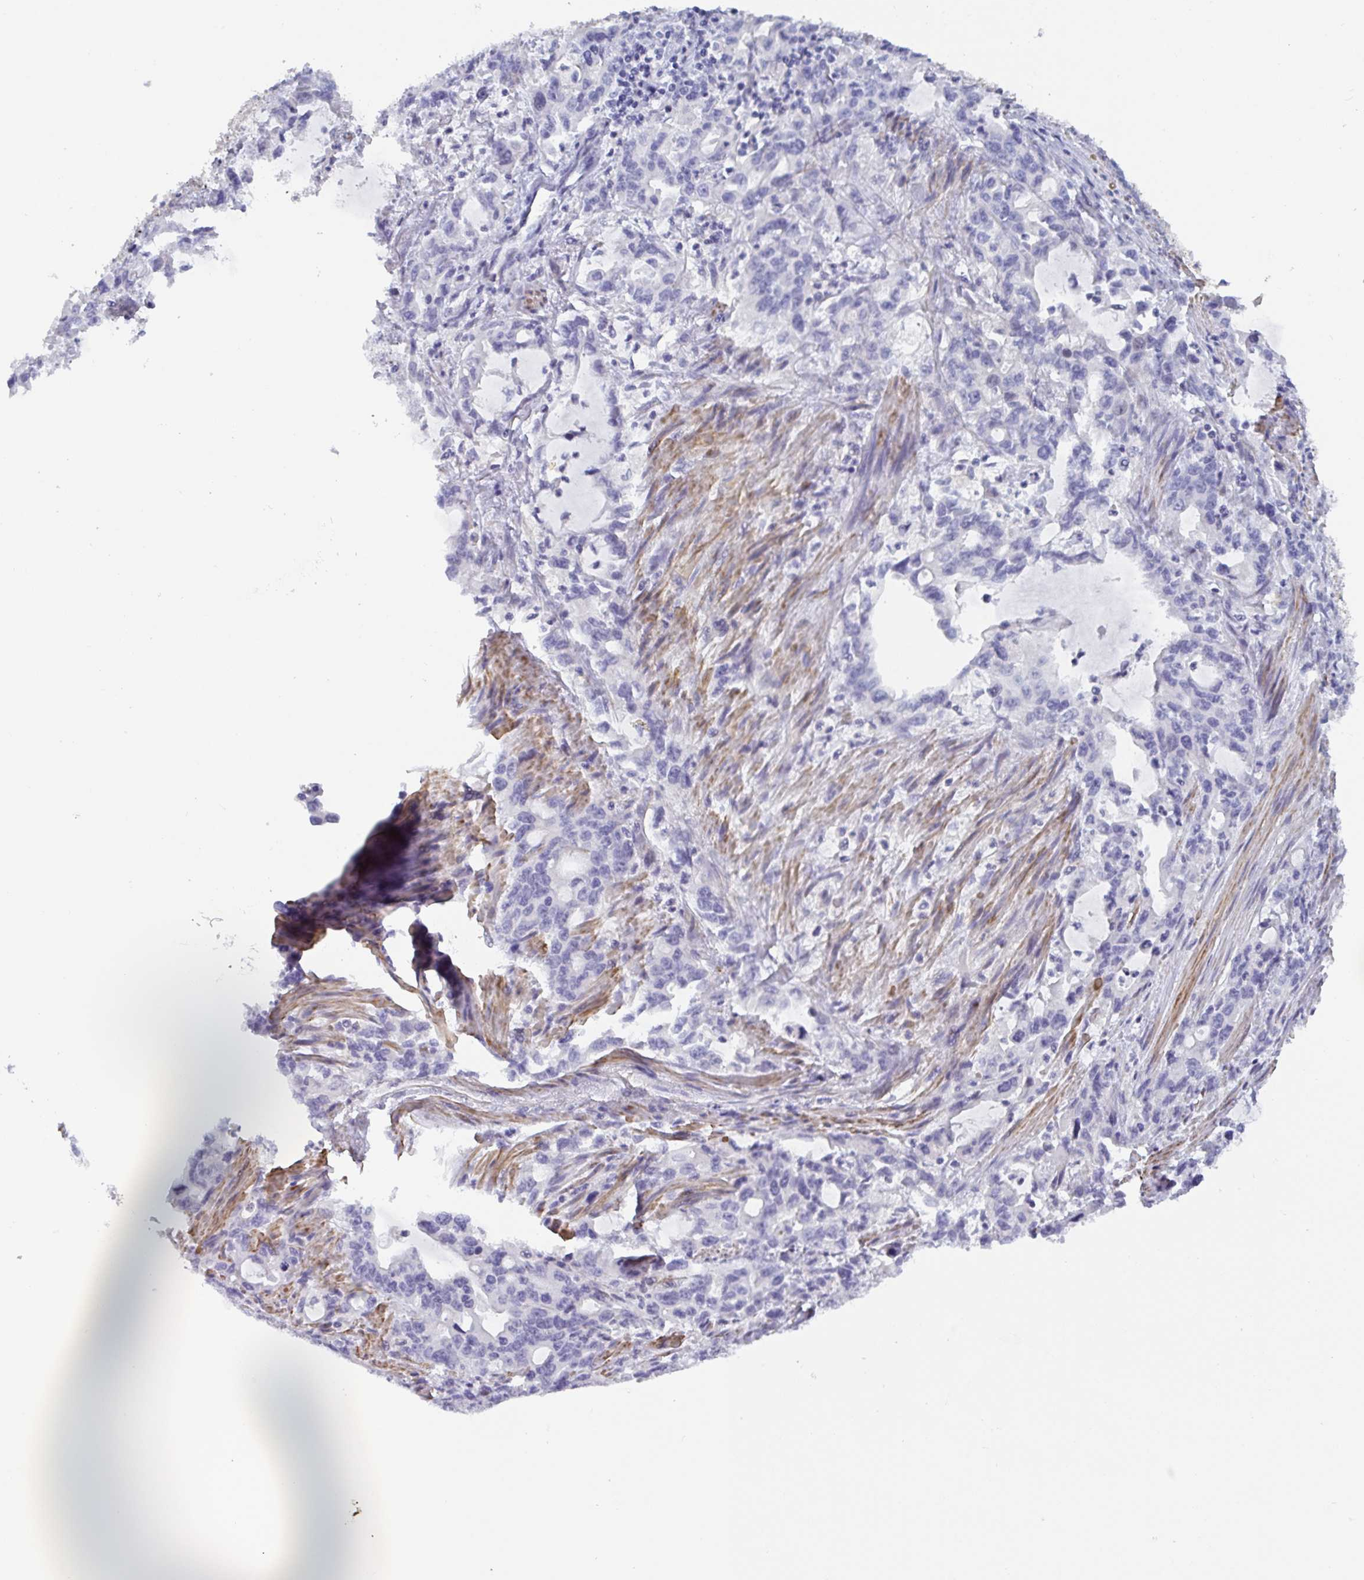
{"staining": {"intensity": "negative", "quantity": "none", "location": "none"}, "tissue": "stomach cancer", "cell_type": "Tumor cells", "image_type": "cancer", "snomed": [{"axis": "morphology", "description": "Adenocarcinoma, NOS"}, {"axis": "topography", "description": "Stomach, upper"}], "caption": "Tumor cells are negative for brown protein staining in stomach cancer (adenocarcinoma).", "gene": "OR5P3", "patient": {"sex": "male", "age": 85}}